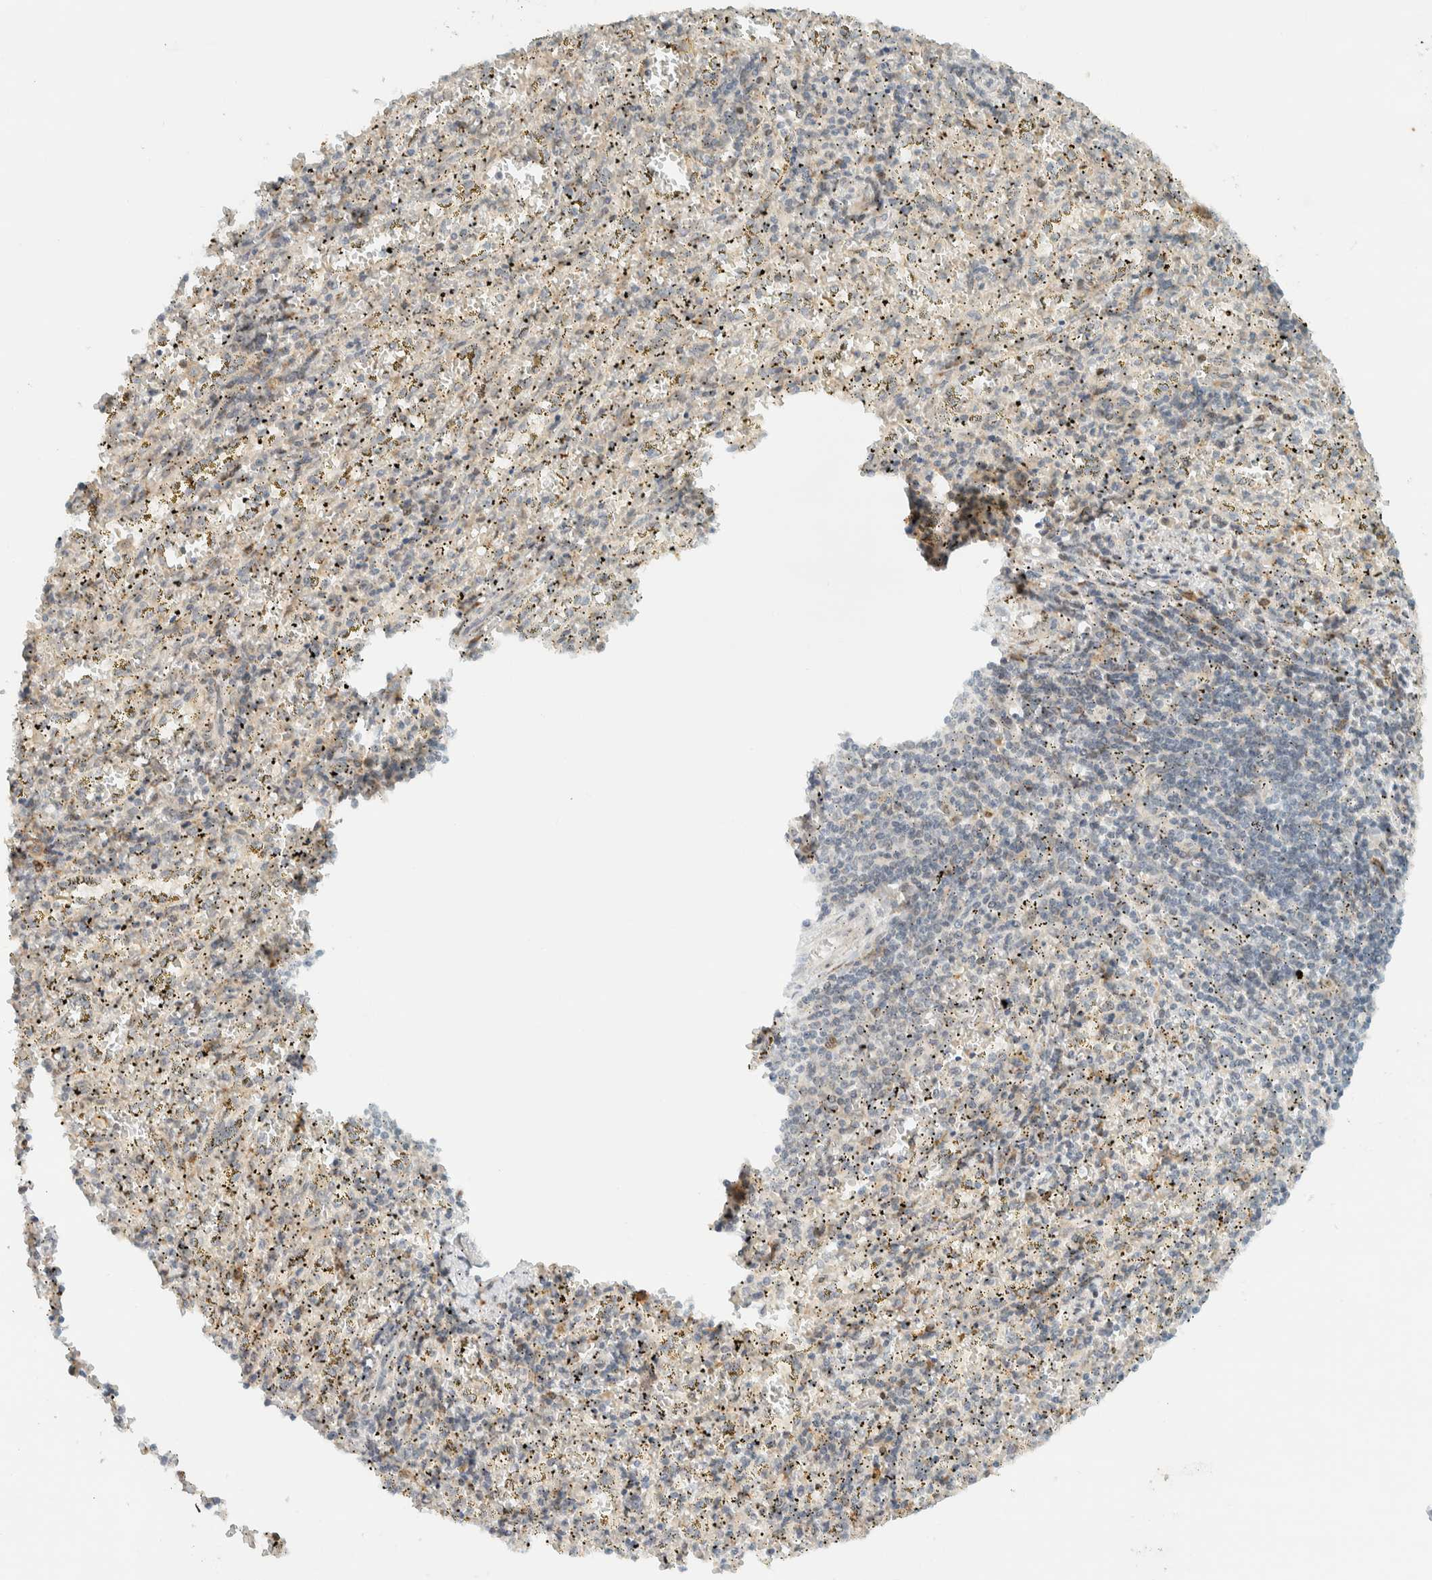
{"staining": {"intensity": "negative", "quantity": "none", "location": "none"}, "tissue": "spleen", "cell_type": "Cells in red pulp", "image_type": "normal", "snomed": [{"axis": "morphology", "description": "Normal tissue, NOS"}, {"axis": "topography", "description": "Spleen"}], "caption": "Cells in red pulp are negative for protein expression in benign human spleen.", "gene": "ITPRID1", "patient": {"sex": "male", "age": 11}}